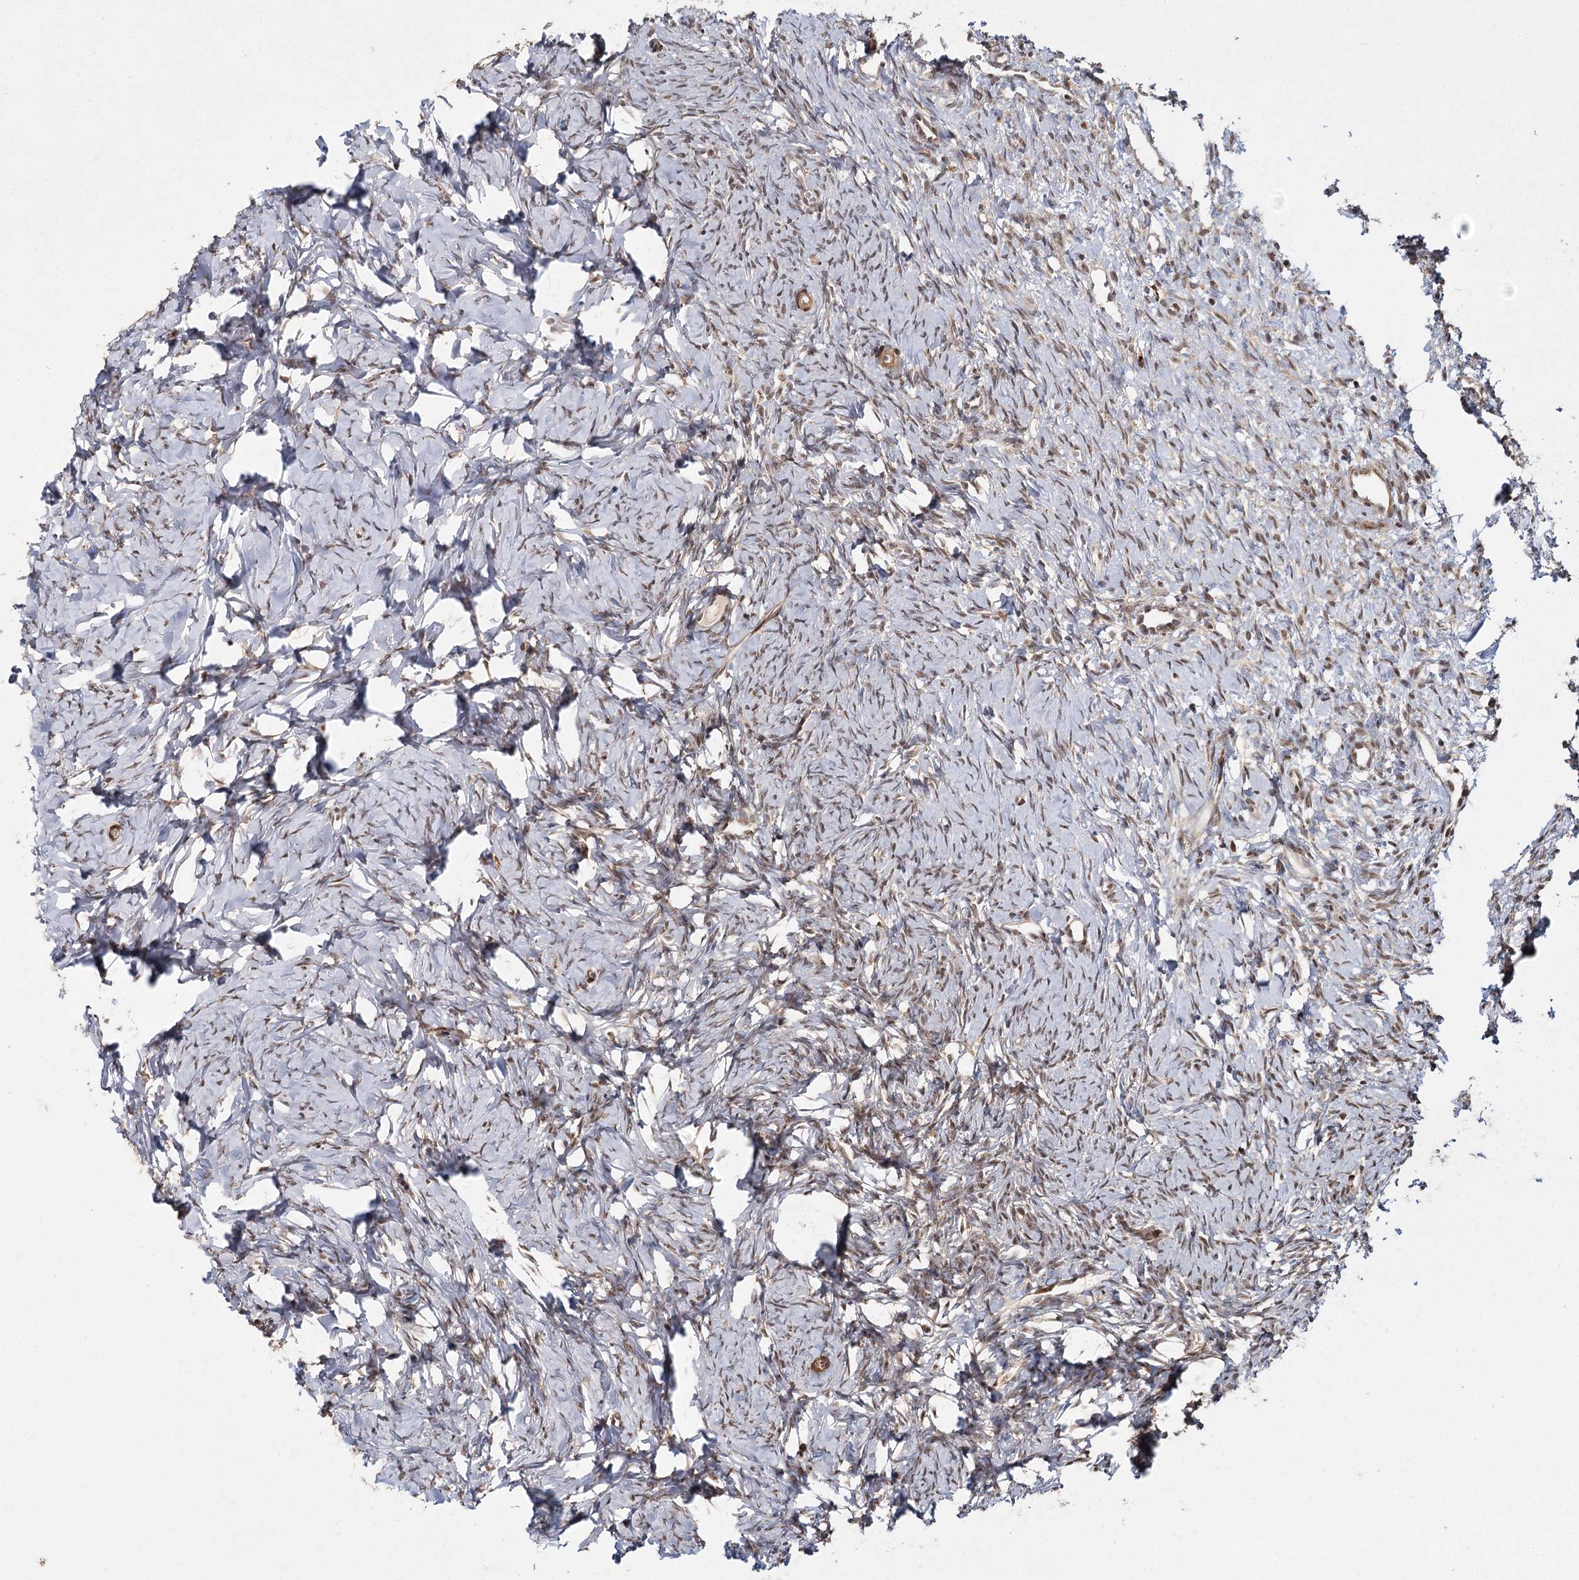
{"staining": {"intensity": "weak", "quantity": "25%-75%", "location": "cytoplasmic/membranous,nuclear"}, "tissue": "ovary", "cell_type": "Ovarian stroma cells", "image_type": "normal", "snomed": [{"axis": "morphology", "description": "Normal tissue, NOS"}, {"axis": "topography", "description": "Ovary"}], "caption": "About 25%-75% of ovarian stroma cells in unremarkable ovary show weak cytoplasmic/membranous,nuclear protein expression as visualized by brown immunohistochemical staining.", "gene": "ZCCHC24", "patient": {"sex": "female", "age": 51}}